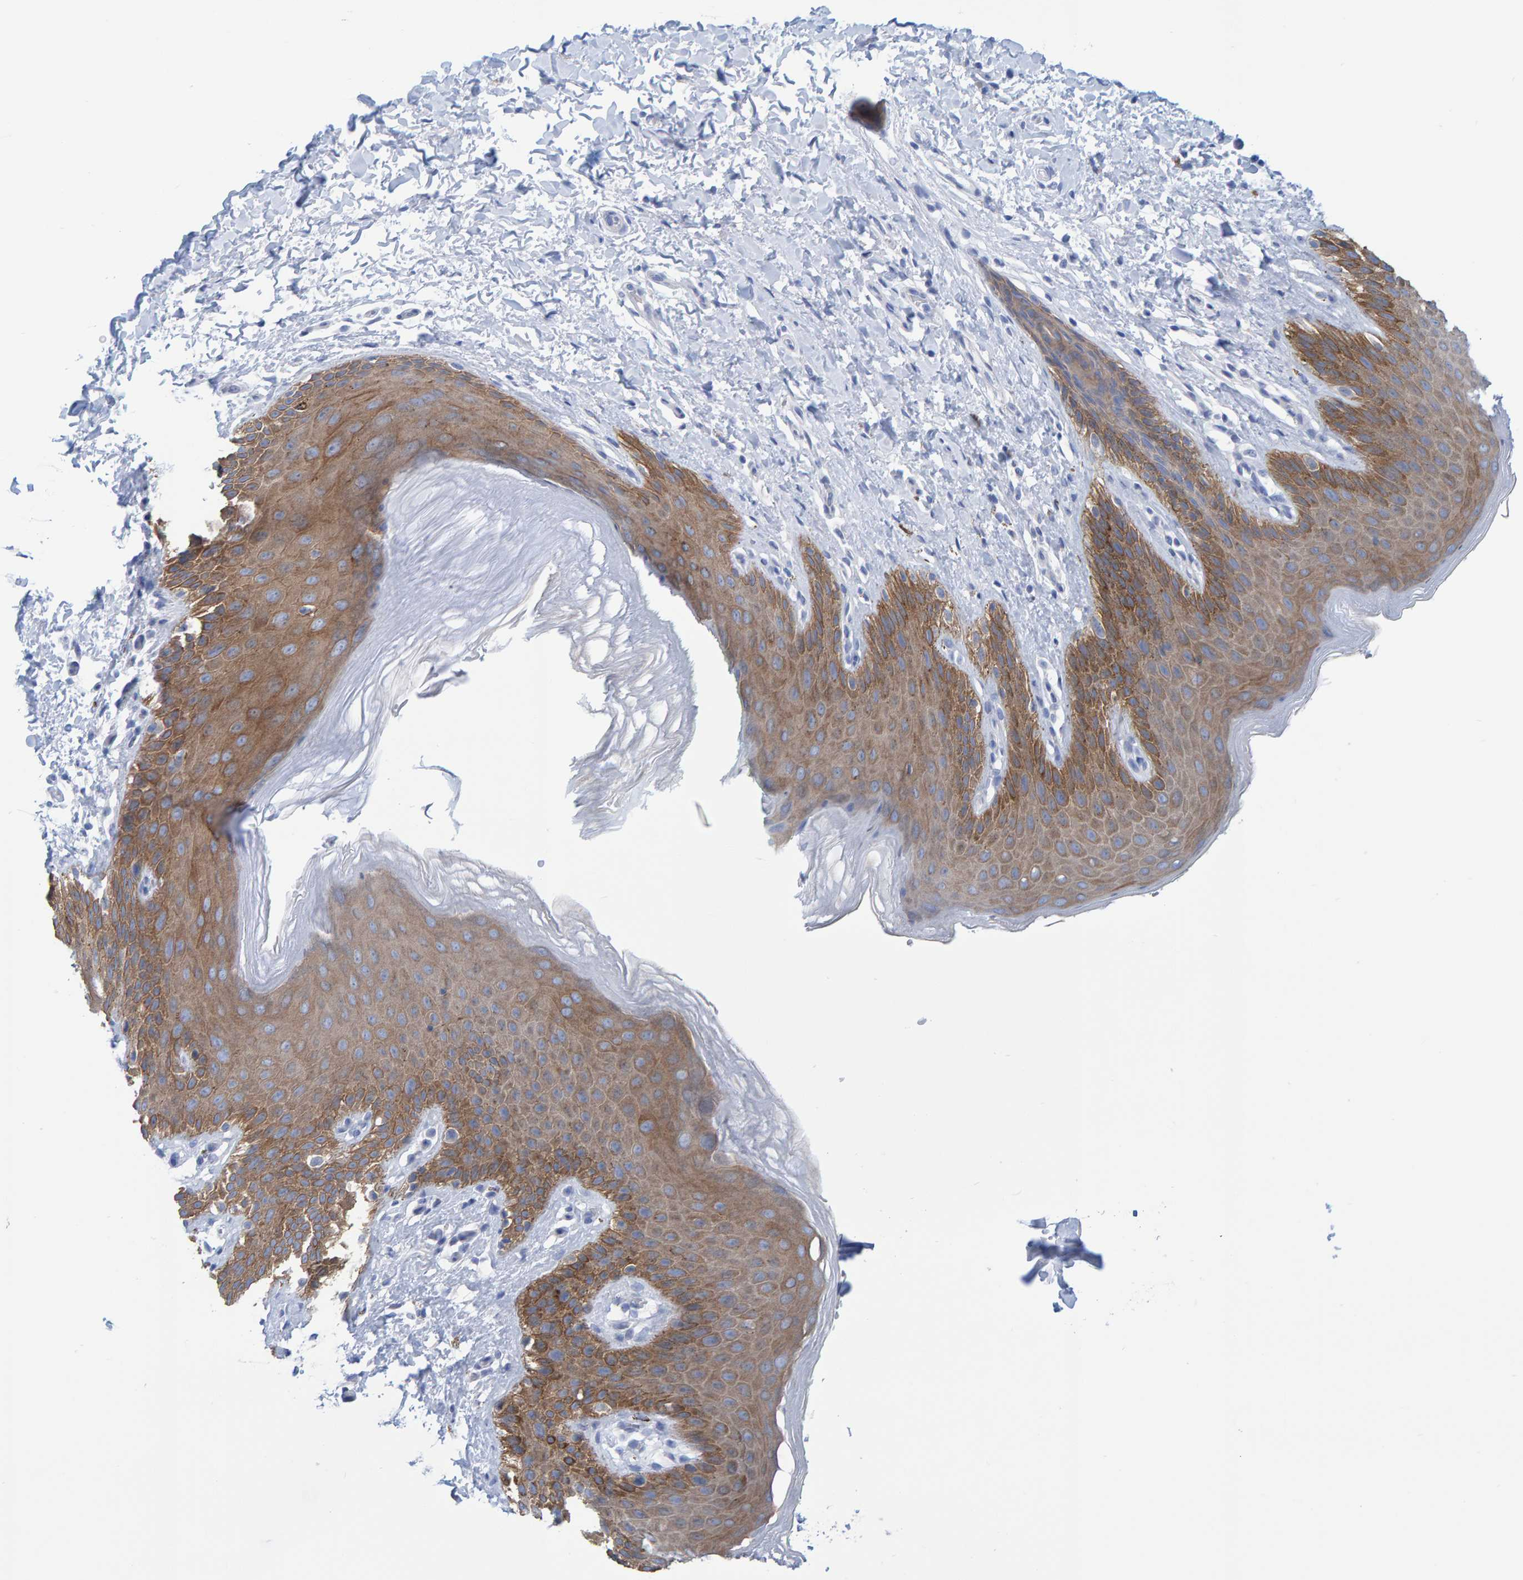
{"staining": {"intensity": "moderate", "quantity": "25%-75%", "location": "cytoplasmic/membranous"}, "tissue": "skin", "cell_type": "Epidermal cells", "image_type": "normal", "snomed": [{"axis": "morphology", "description": "Normal tissue, NOS"}, {"axis": "topography", "description": "Anal"}, {"axis": "topography", "description": "Peripheral nerve tissue"}], "caption": "Human skin stained for a protein (brown) shows moderate cytoplasmic/membranous positive staining in approximately 25%-75% of epidermal cells.", "gene": "JAKMIP3", "patient": {"sex": "male", "age": 44}}